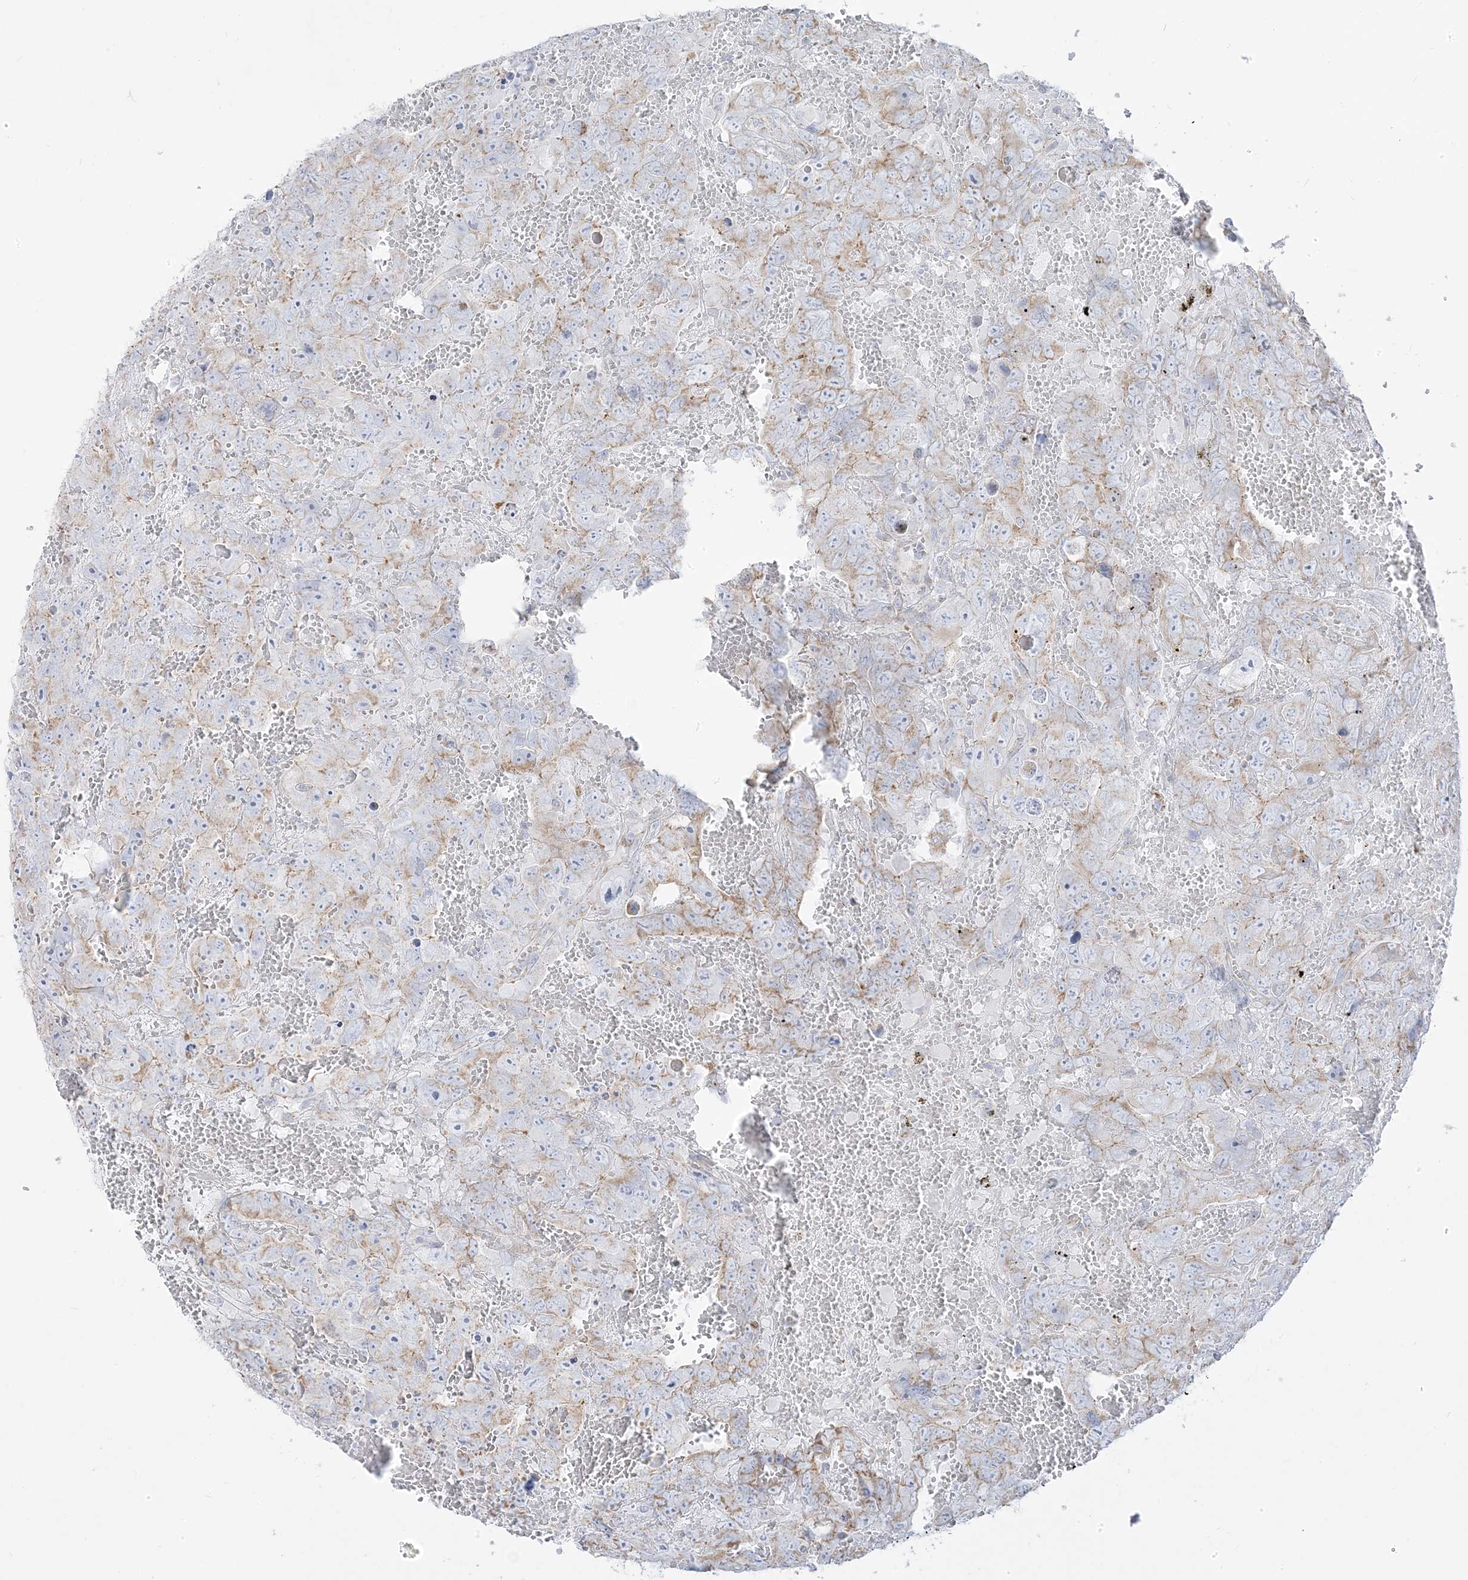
{"staining": {"intensity": "weak", "quantity": "<25%", "location": "cytoplasmic/membranous"}, "tissue": "testis cancer", "cell_type": "Tumor cells", "image_type": "cancer", "snomed": [{"axis": "morphology", "description": "Carcinoma, Embryonal, NOS"}, {"axis": "topography", "description": "Testis"}], "caption": "Tumor cells show no significant positivity in testis embryonal carcinoma. Nuclei are stained in blue.", "gene": "PCCB", "patient": {"sex": "male", "age": 45}}